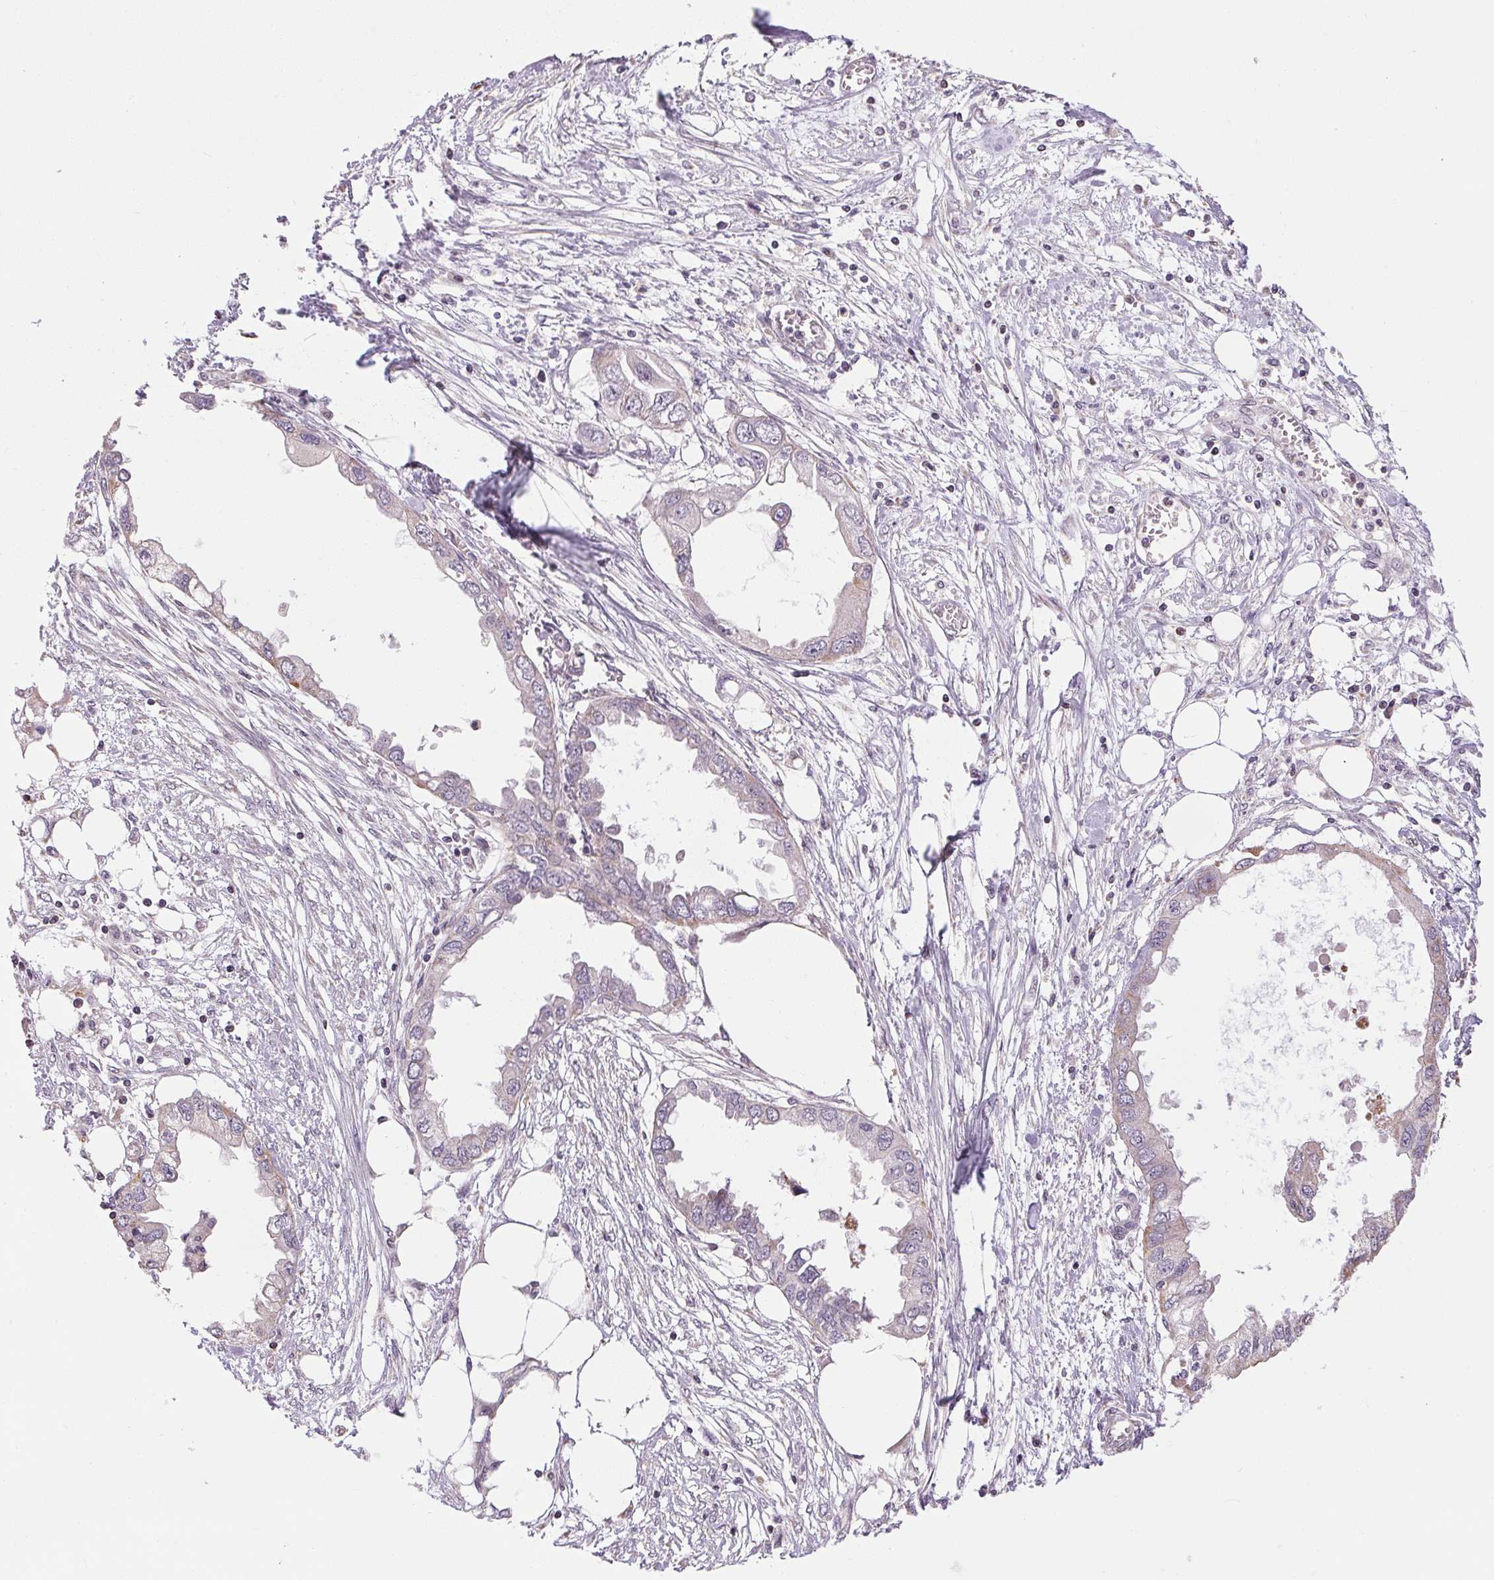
{"staining": {"intensity": "negative", "quantity": "none", "location": "none"}, "tissue": "endometrial cancer", "cell_type": "Tumor cells", "image_type": "cancer", "snomed": [{"axis": "morphology", "description": "Adenocarcinoma, NOS"}, {"axis": "morphology", "description": "Adenocarcinoma, metastatic, NOS"}, {"axis": "topography", "description": "Adipose tissue"}, {"axis": "topography", "description": "Endometrium"}], "caption": "High magnification brightfield microscopy of metastatic adenocarcinoma (endometrial) stained with DAB (brown) and counterstained with hematoxylin (blue): tumor cells show no significant expression.", "gene": "SC5D", "patient": {"sex": "female", "age": 67}}